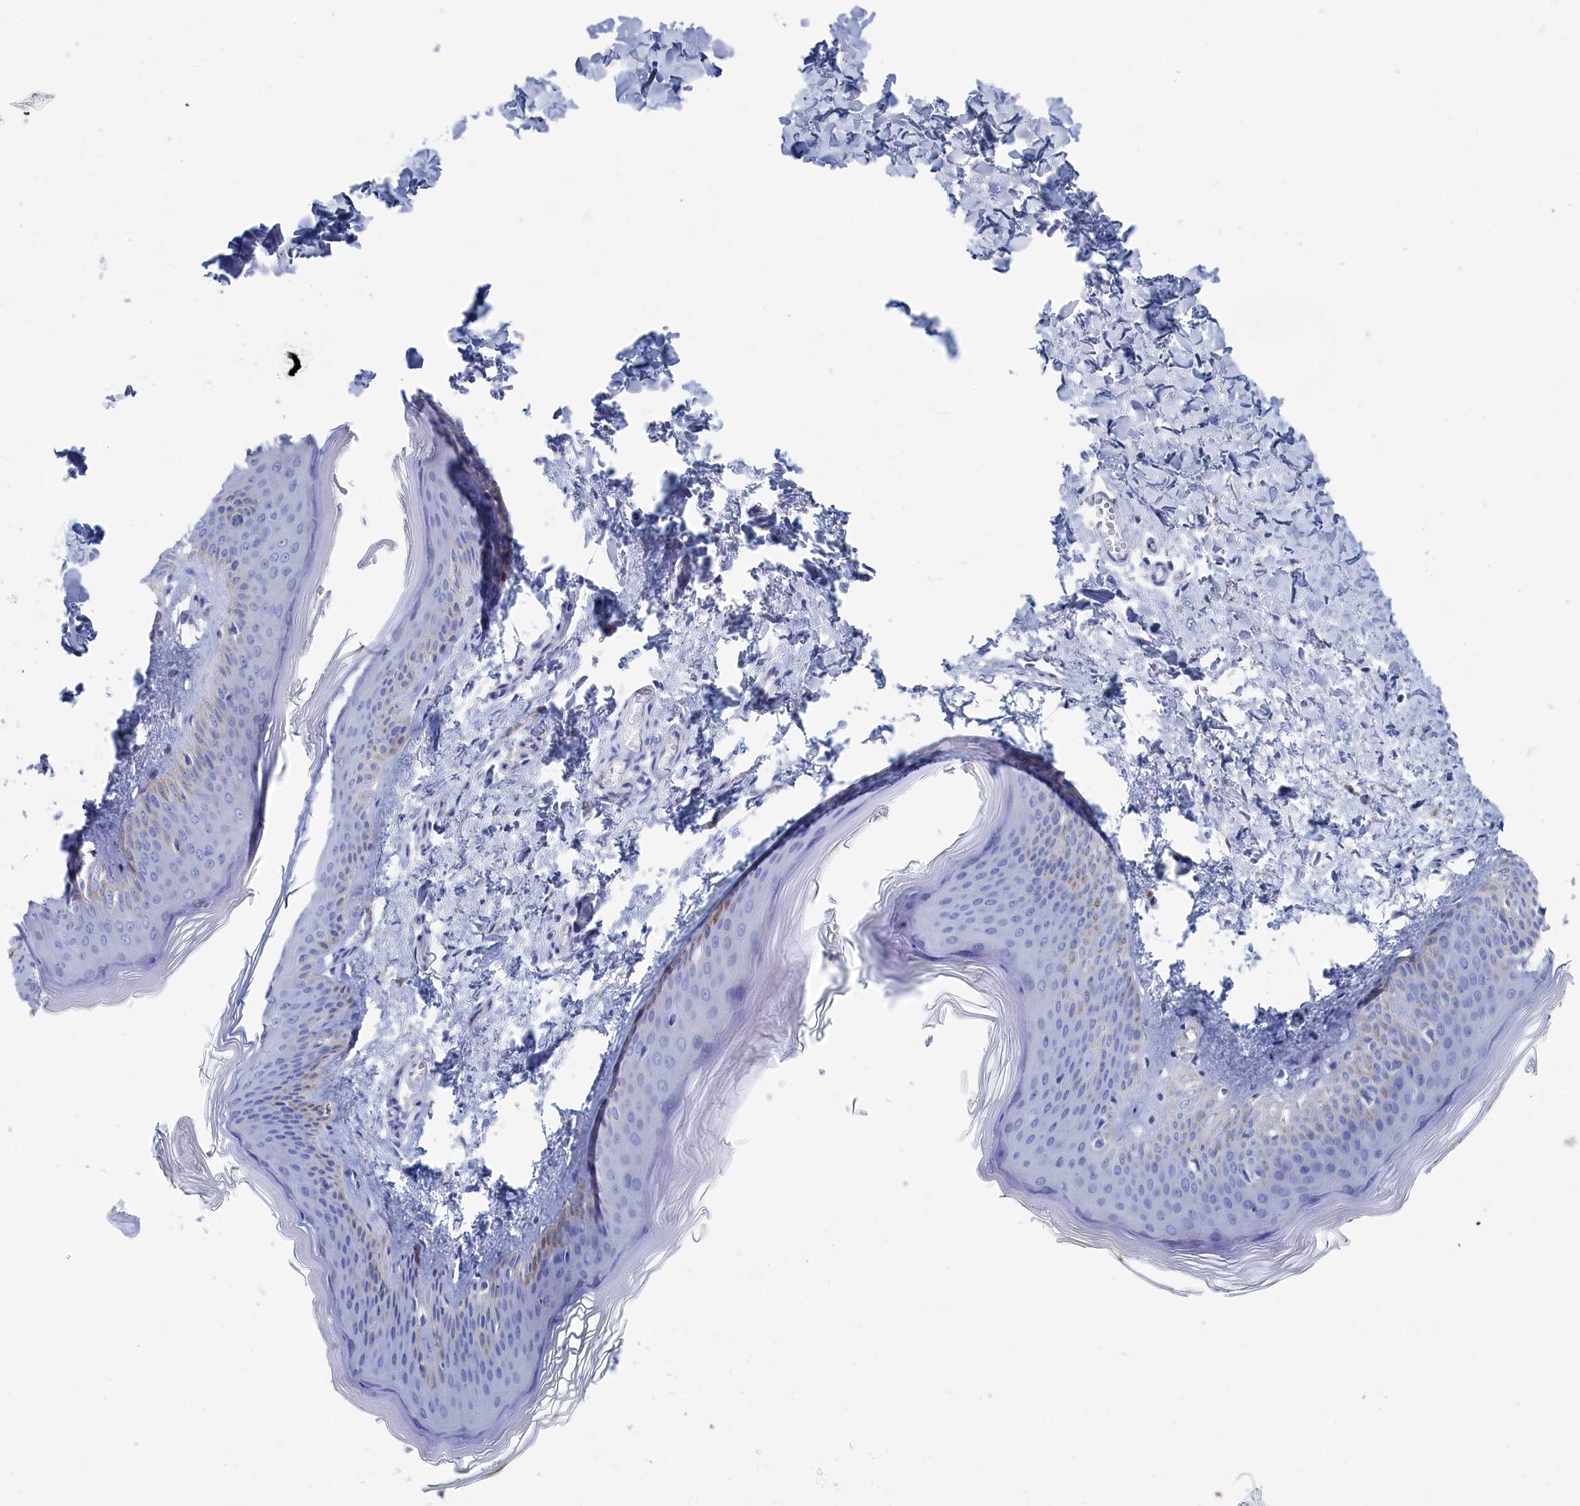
{"staining": {"intensity": "negative", "quantity": "none", "location": "none"}, "tissue": "skin", "cell_type": "Fibroblasts", "image_type": "normal", "snomed": [{"axis": "morphology", "description": "Normal tissue, NOS"}, {"axis": "topography", "description": "Skin"}], "caption": "There is no significant expression in fibroblasts of skin. Nuclei are stained in blue.", "gene": "TMOD2", "patient": {"sex": "female", "age": 27}}